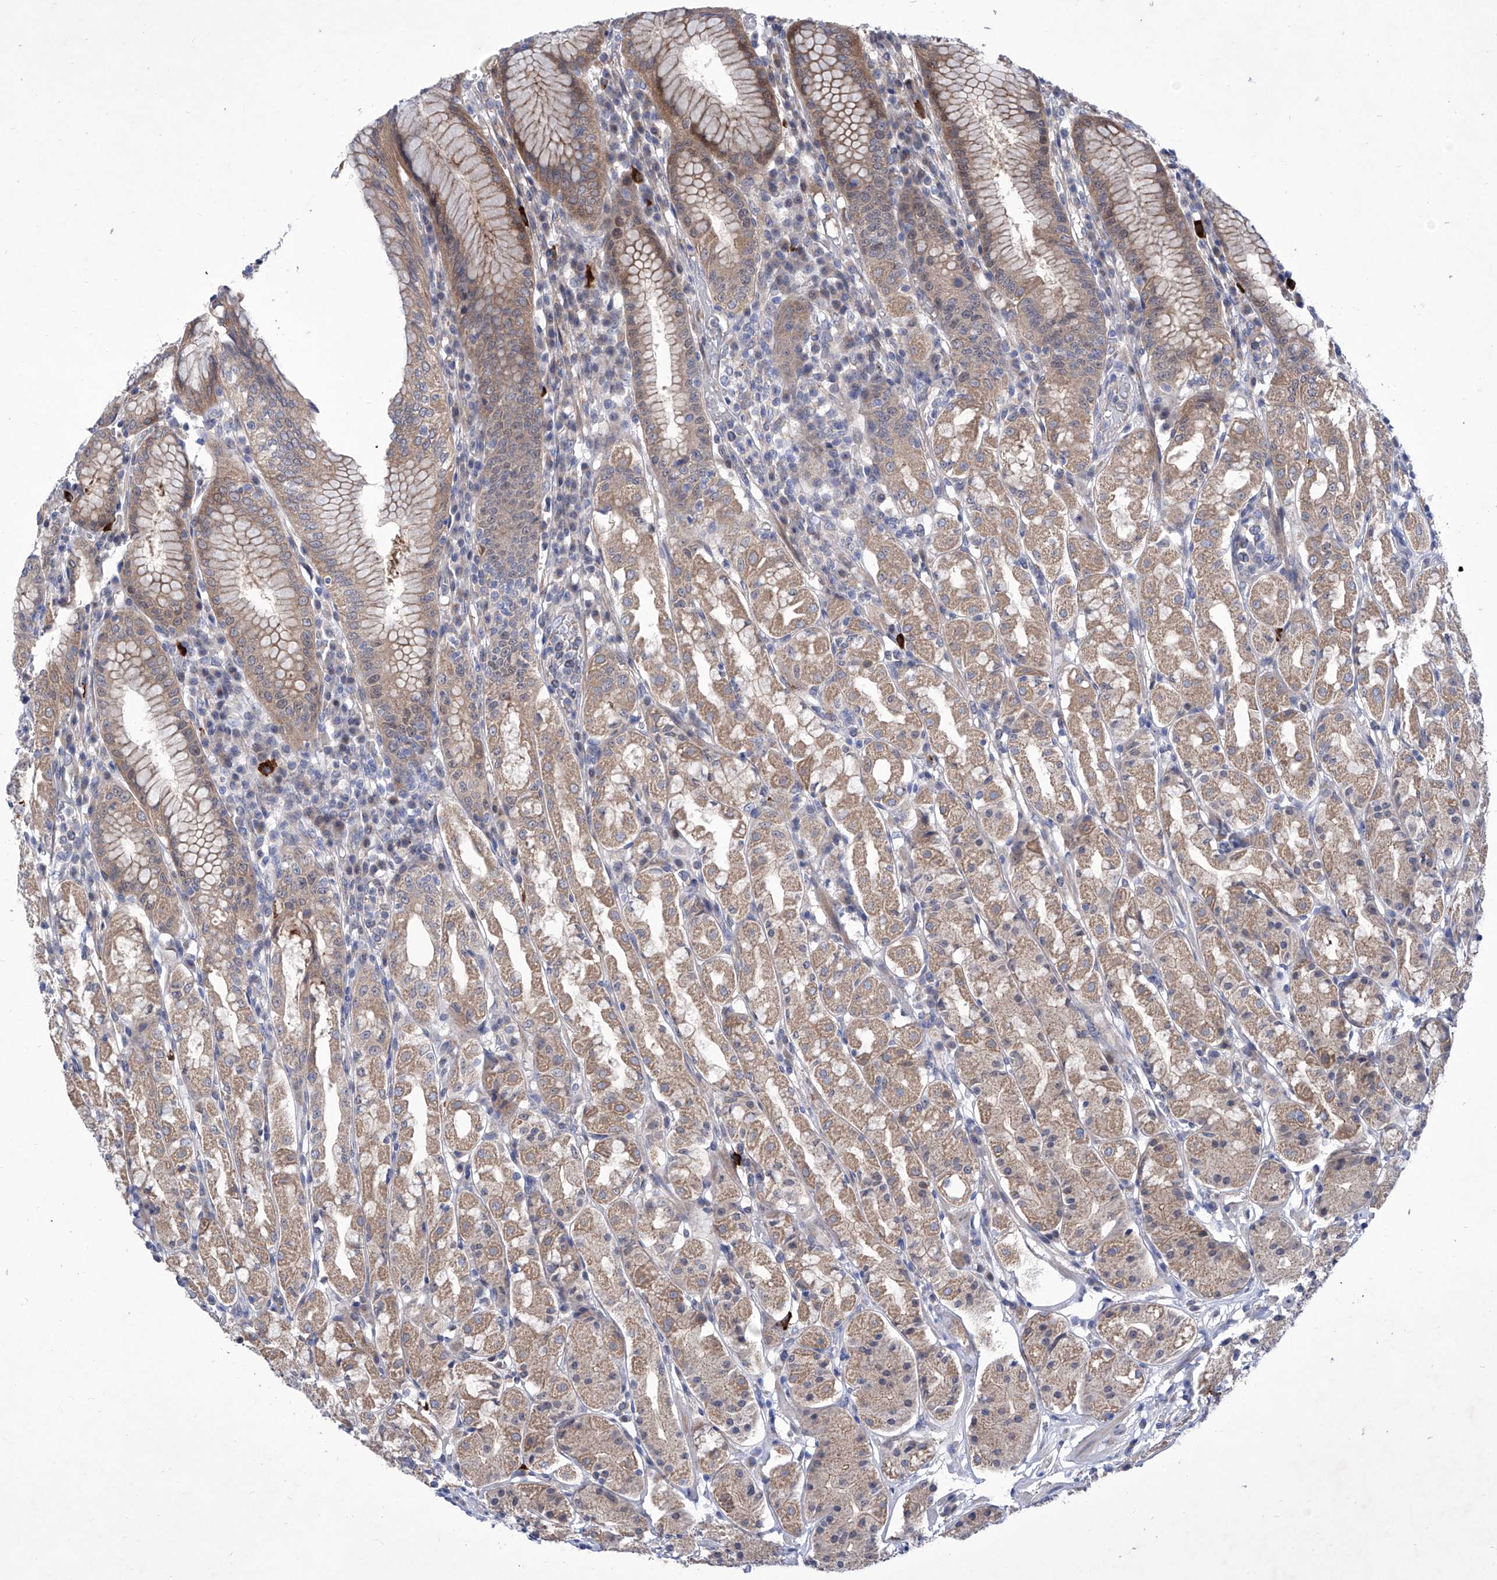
{"staining": {"intensity": "moderate", "quantity": ">75%", "location": "cytoplasmic/membranous,nuclear"}, "tissue": "stomach", "cell_type": "Glandular cells", "image_type": "normal", "snomed": [{"axis": "morphology", "description": "Normal tissue, NOS"}, {"axis": "topography", "description": "Stomach"}, {"axis": "topography", "description": "Stomach, lower"}], "caption": "A high-resolution micrograph shows IHC staining of benign stomach, which shows moderate cytoplasmic/membranous,nuclear expression in about >75% of glandular cells. (Stains: DAB (3,3'-diaminobenzidine) in brown, nuclei in blue, Microscopy: brightfield microscopy at high magnification).", "gene": "SRBD1", "patient": {"sex": "female", "age": 56}}